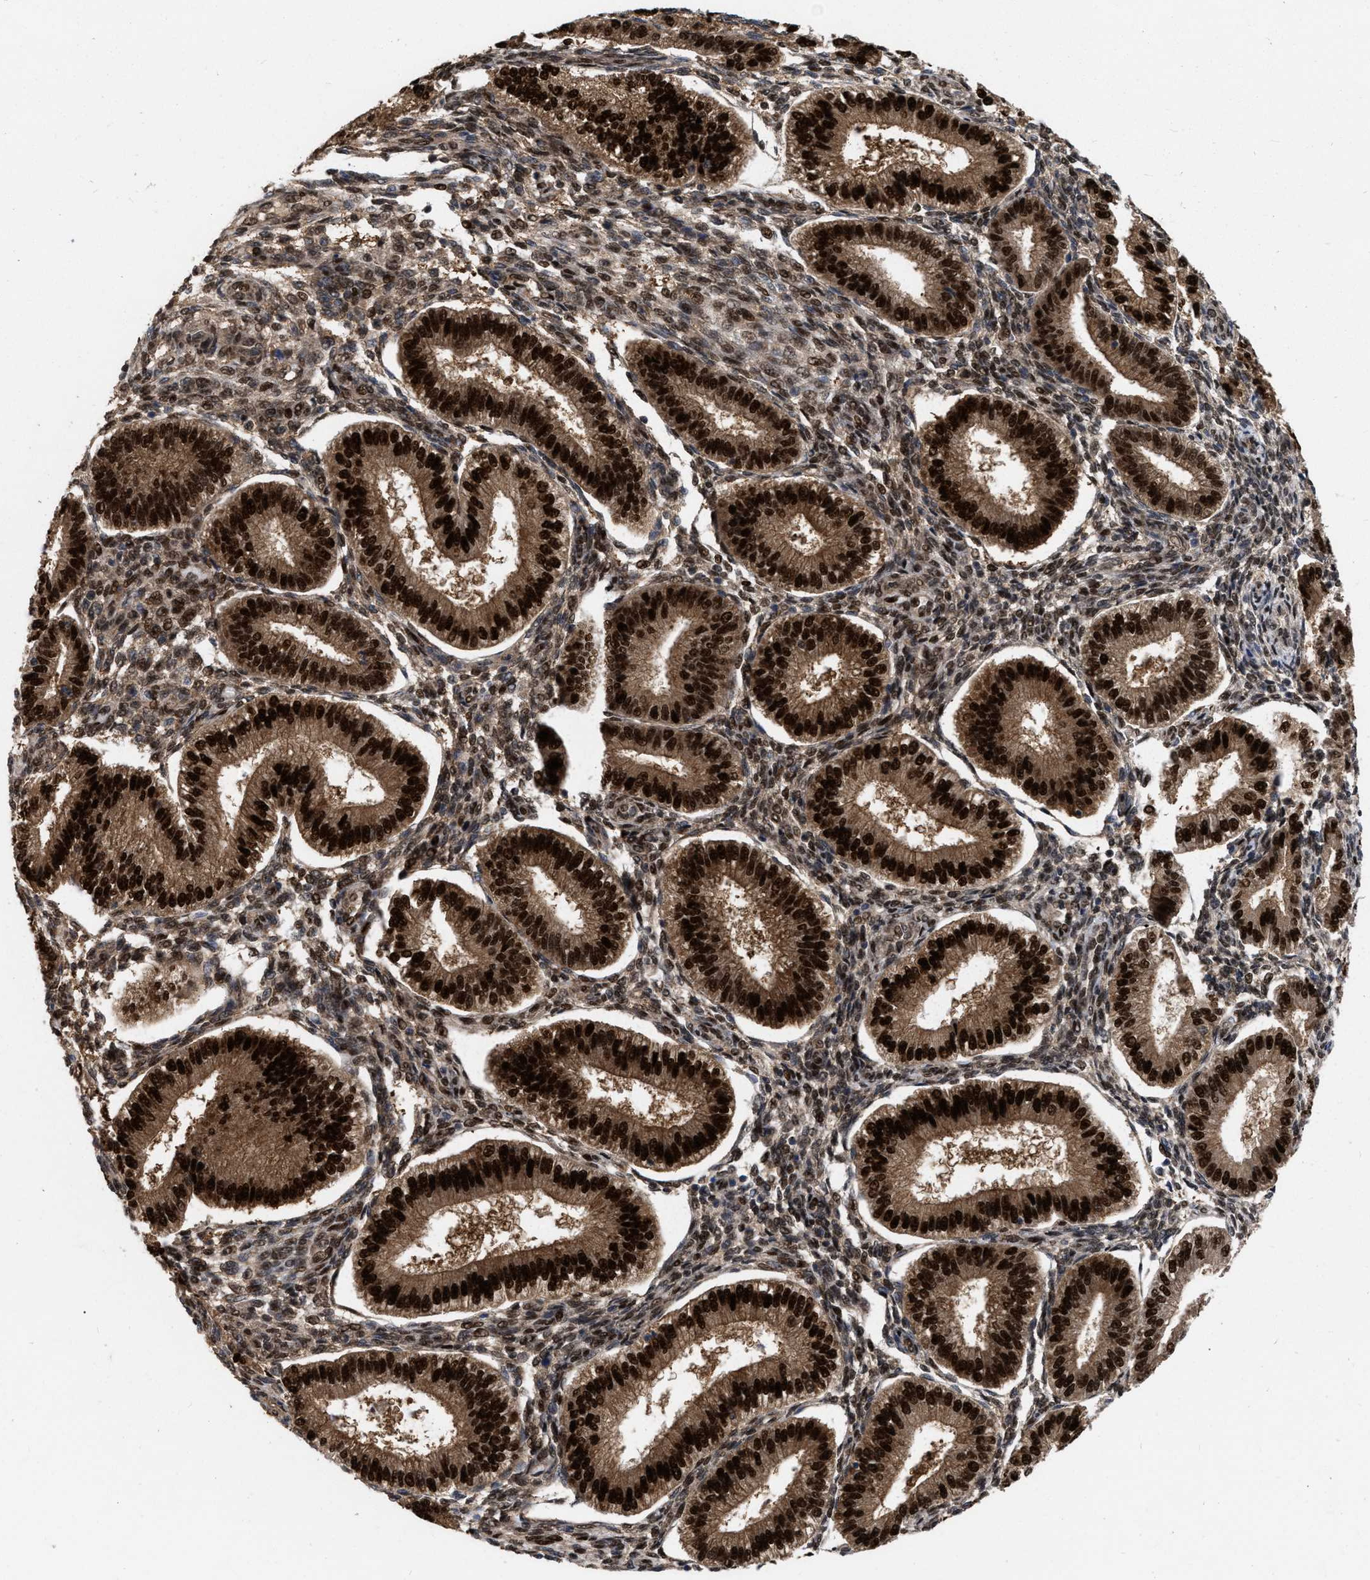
{"staining": {"intensity": "strong", "quantity": ">75%", "location": "cytoplasmic/membranous,nuclear"}, "tissue": "endometrium", "cell_type": "Cells in endometrial stroma", "image_type": "normal", "snomed": [{"axis": "morphology", "description": "Normal tissue, NOS"}, {"axis": "topography", "description": "Endometrium"}], "caption": "Immunohistochemistry (IHC) (DAB (3,3'-diaminobenzidine)) staining of normal endometrium demonstrates strong cytoplasmic/membranous,nuclear protein staining in approximately >75% of cells in endometrial stroma.", "gene": "MDM4", "patient": {"sex": "female", "age": 39}}